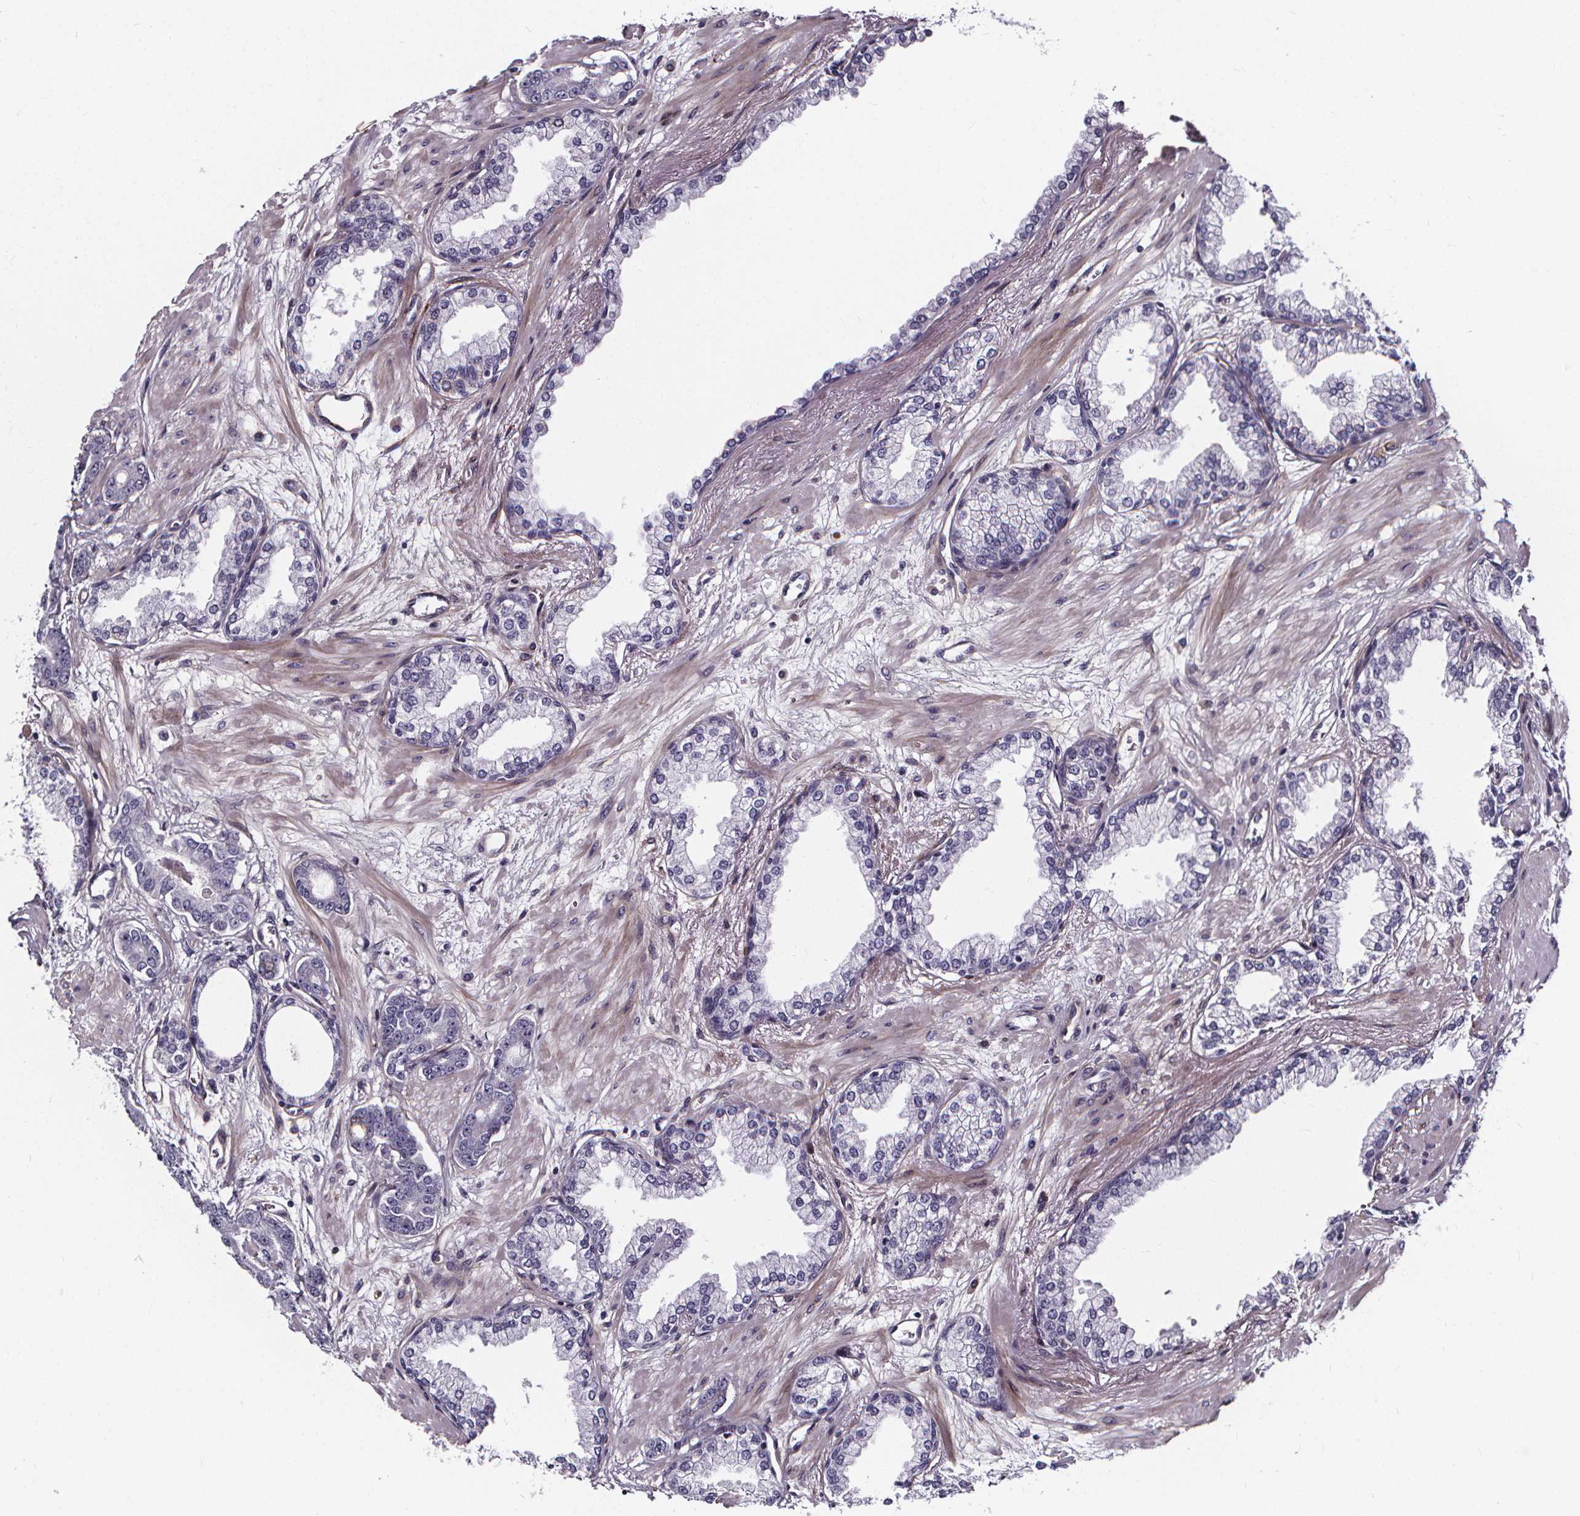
{"staining": {"intensity": "negative", "quantity": "none", "location": "none"}, "tissue": "prostate cancer", "cell_type": "Tumor cells", "image_type": "cancer", "snomed": [{"axis": "morphology", "description": "Adenocarcinoma, Low grade"}, {"axis": "topography", "description": "Prostate"}], "caption": "Immunohistochemistry image of prostate adenocarcinoma (low-grade) stained for a protein (brown), which reveals no expression in tumor cells. Brightfield microscopy of immunohistochemistry (IHC) stained with DAB (3,3'-diaminobenzidine) (brown) and hematoxylin (blue), captured at high magnification.", "gene": "AEBP1", "patient": {"sex": "male", "age": 64}}